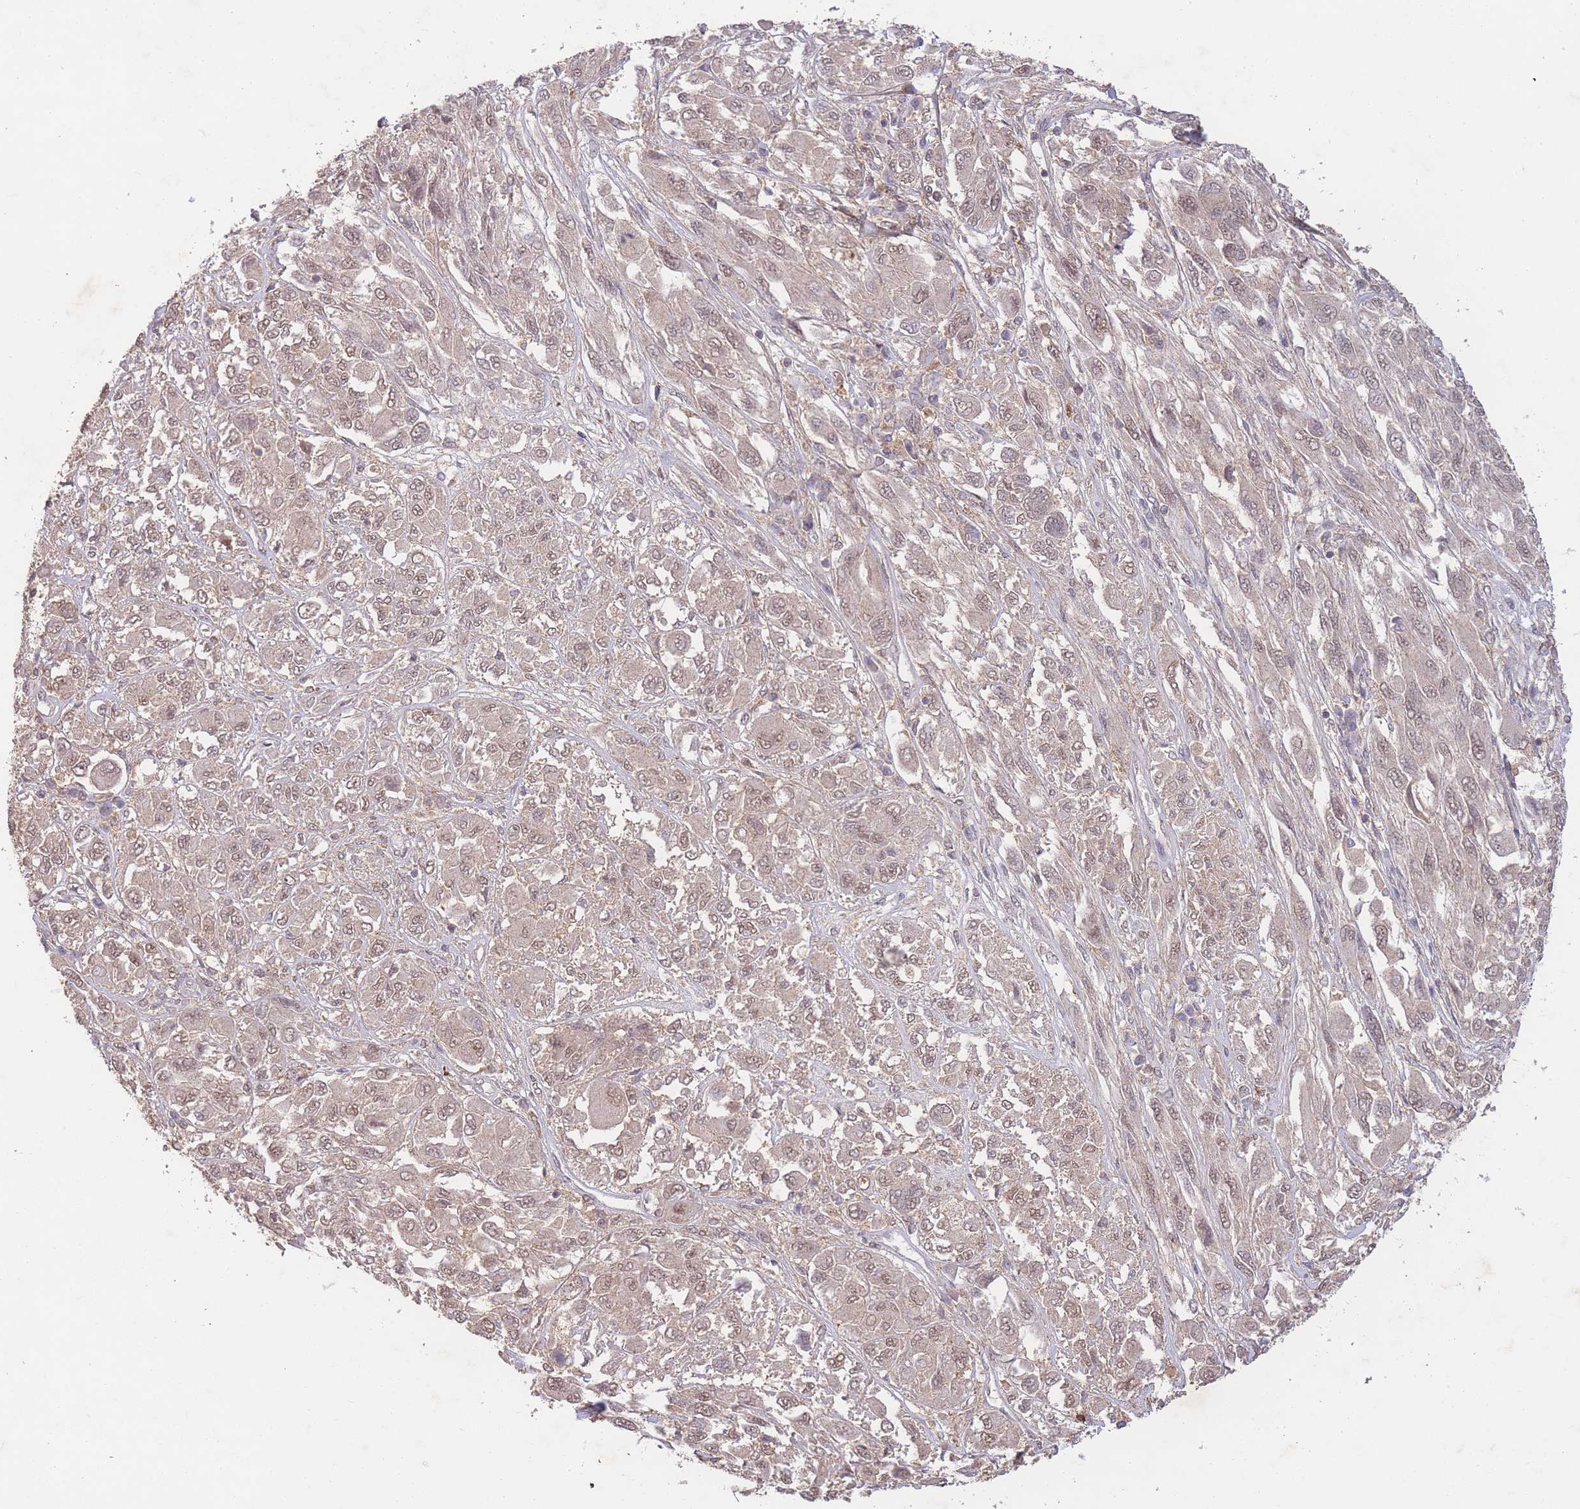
{"staining": {"intensity": "weak", "quantity": ">75%", "location": "nuclear"}, "tissue": "melanoma", "cell_type": "Tumor cells", "image_type": "cancer", "snomed": [{"axis": "morphology", "description": "Malignant melanoma, NOS"}, {"axis": "topography", "description": "Skin"}], "caption": "This micrograph reveals melanoma stained with IHC to label a protein in brown. The nuclear of tumor cells show weak positivity for the protein. Nuclei are counter-stained blue.", "gene": "RNF144B", "patient": {"sex": "female", "age": 91}}